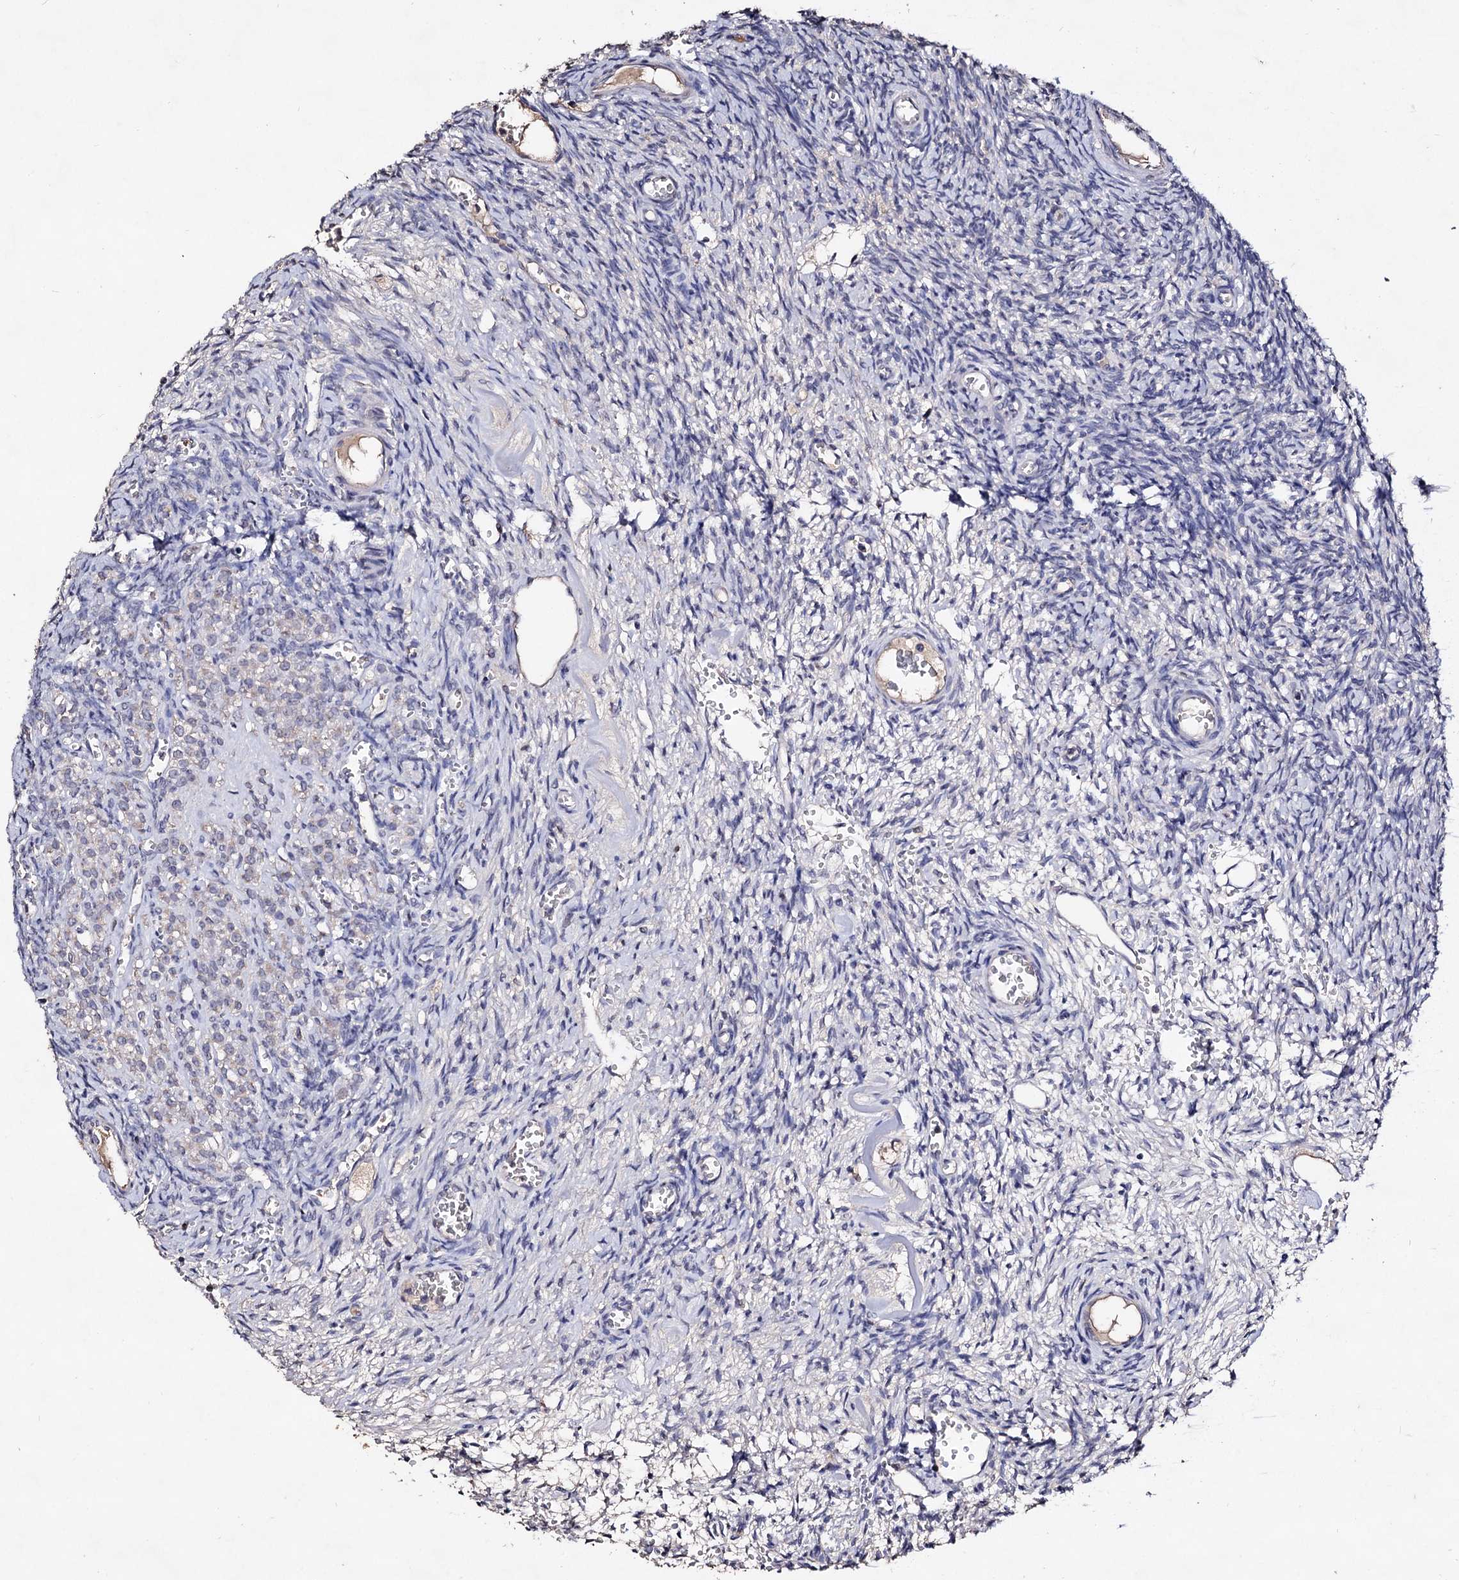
{"staining": {"intensity": "negative", "quantity": "none", "location": "none"}, "tissue": "ovary", "cell_type": "Ovarian stroma cells", "image_type": "normal", "snomed": [{"axis": "morphology", "description": "Normal tissue, NOS"}, {"axis": "topography", "description": "Ovary"}], "caption": "There is no significant staining in ovarian stroma cells of ovary. (DAB (3,3'-diaminobenzidine) immunohistochemistry (IHC) visualized using brightfield microscopy, high magnification).", "gene": "PLIN1", "patient": {"sex": "female", "age": 39}}